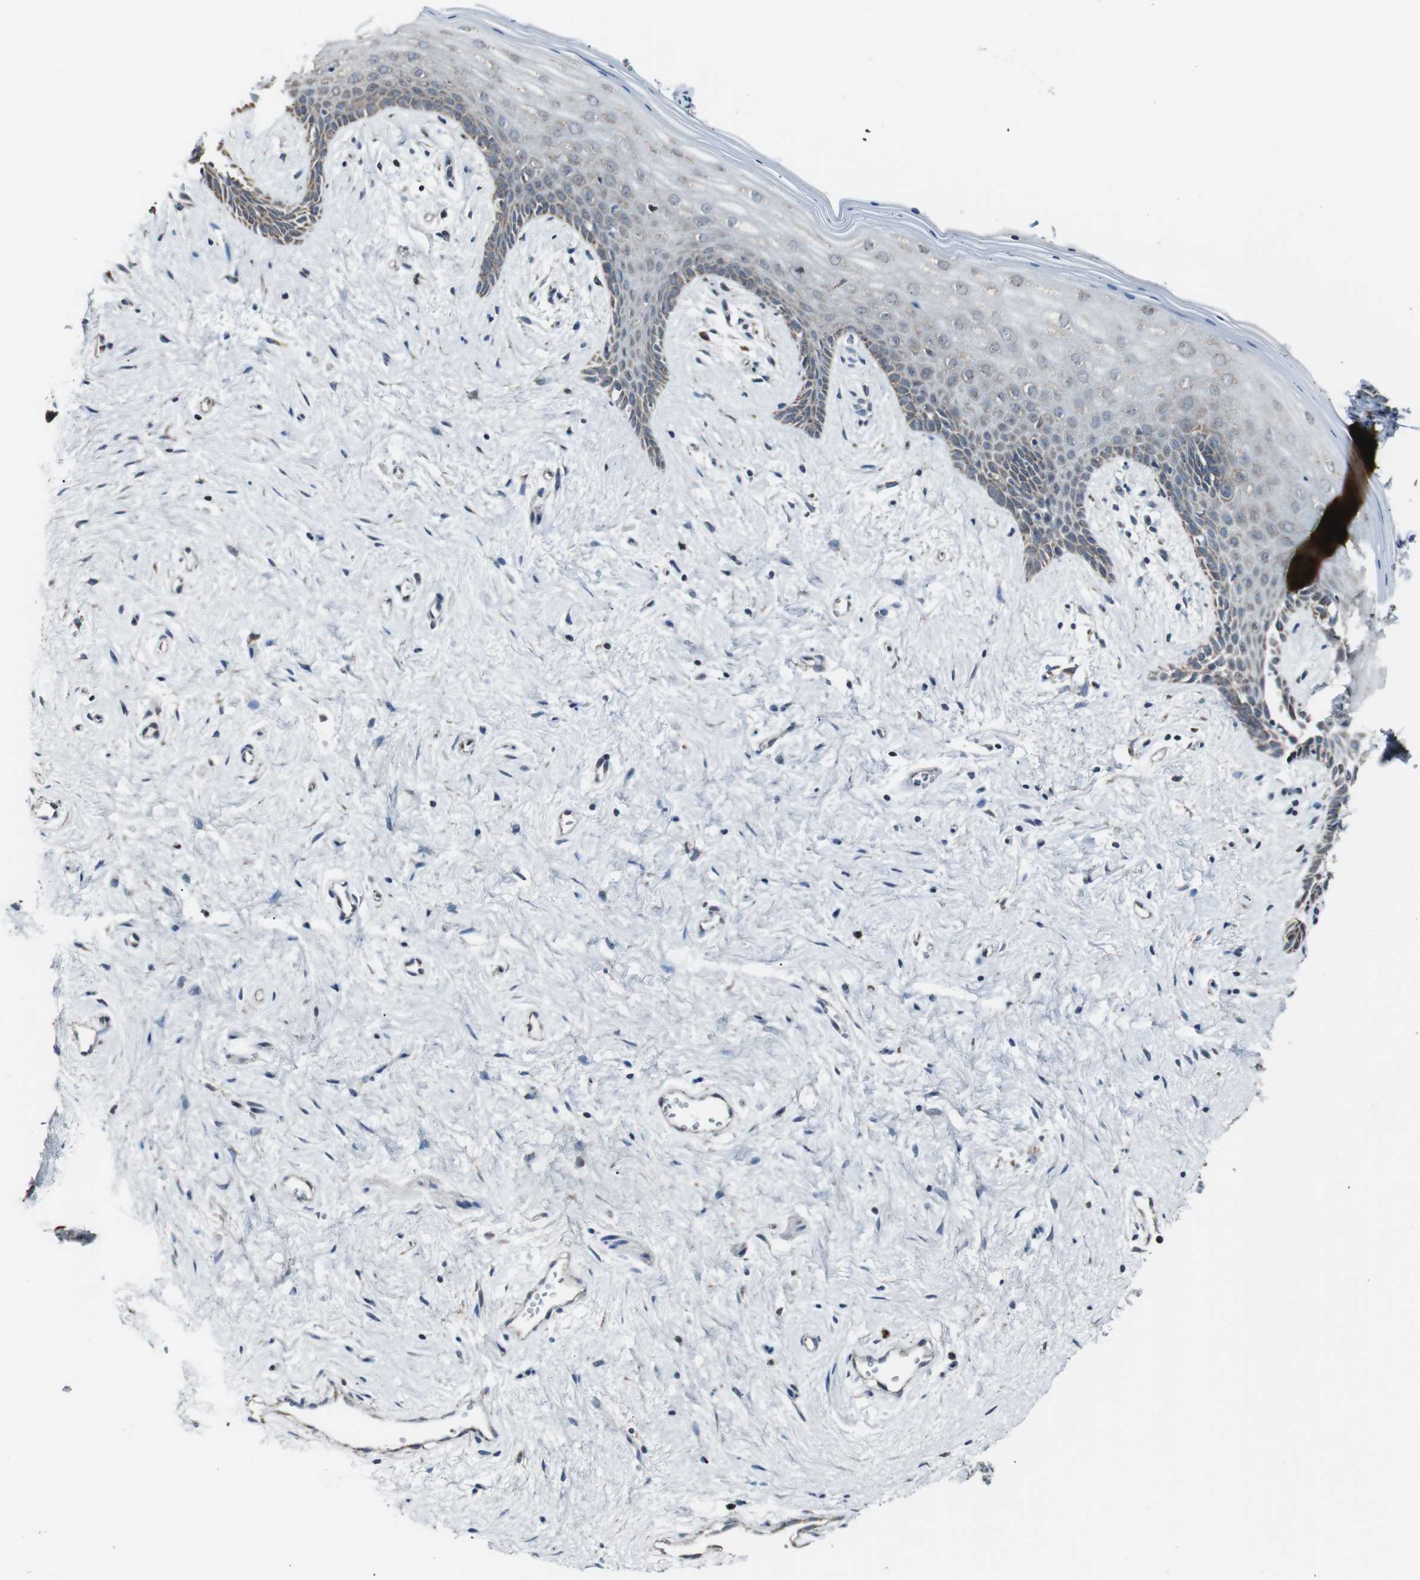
{"staining": {"intensity": "weak", "quantity": "<25%", "location": "cytoplasmic/membranous"}, "tissue": "vagina", "cell_type": "Squamous epithelial cells", "image_type": "normal", "snomed": [{"axis": "morphology", "description": "Normal tissue, NOS"}, {"axis": "topography", "description": "Vagina"}], "caption": "Immunohistochemistry of unremarkable vagina exhibits no positivity in squamous epithelial cells. (IHC, brightfield microscopy, high magnification).", "gene": "CISD2", "patient": {"sex": "female", "age": 44}}